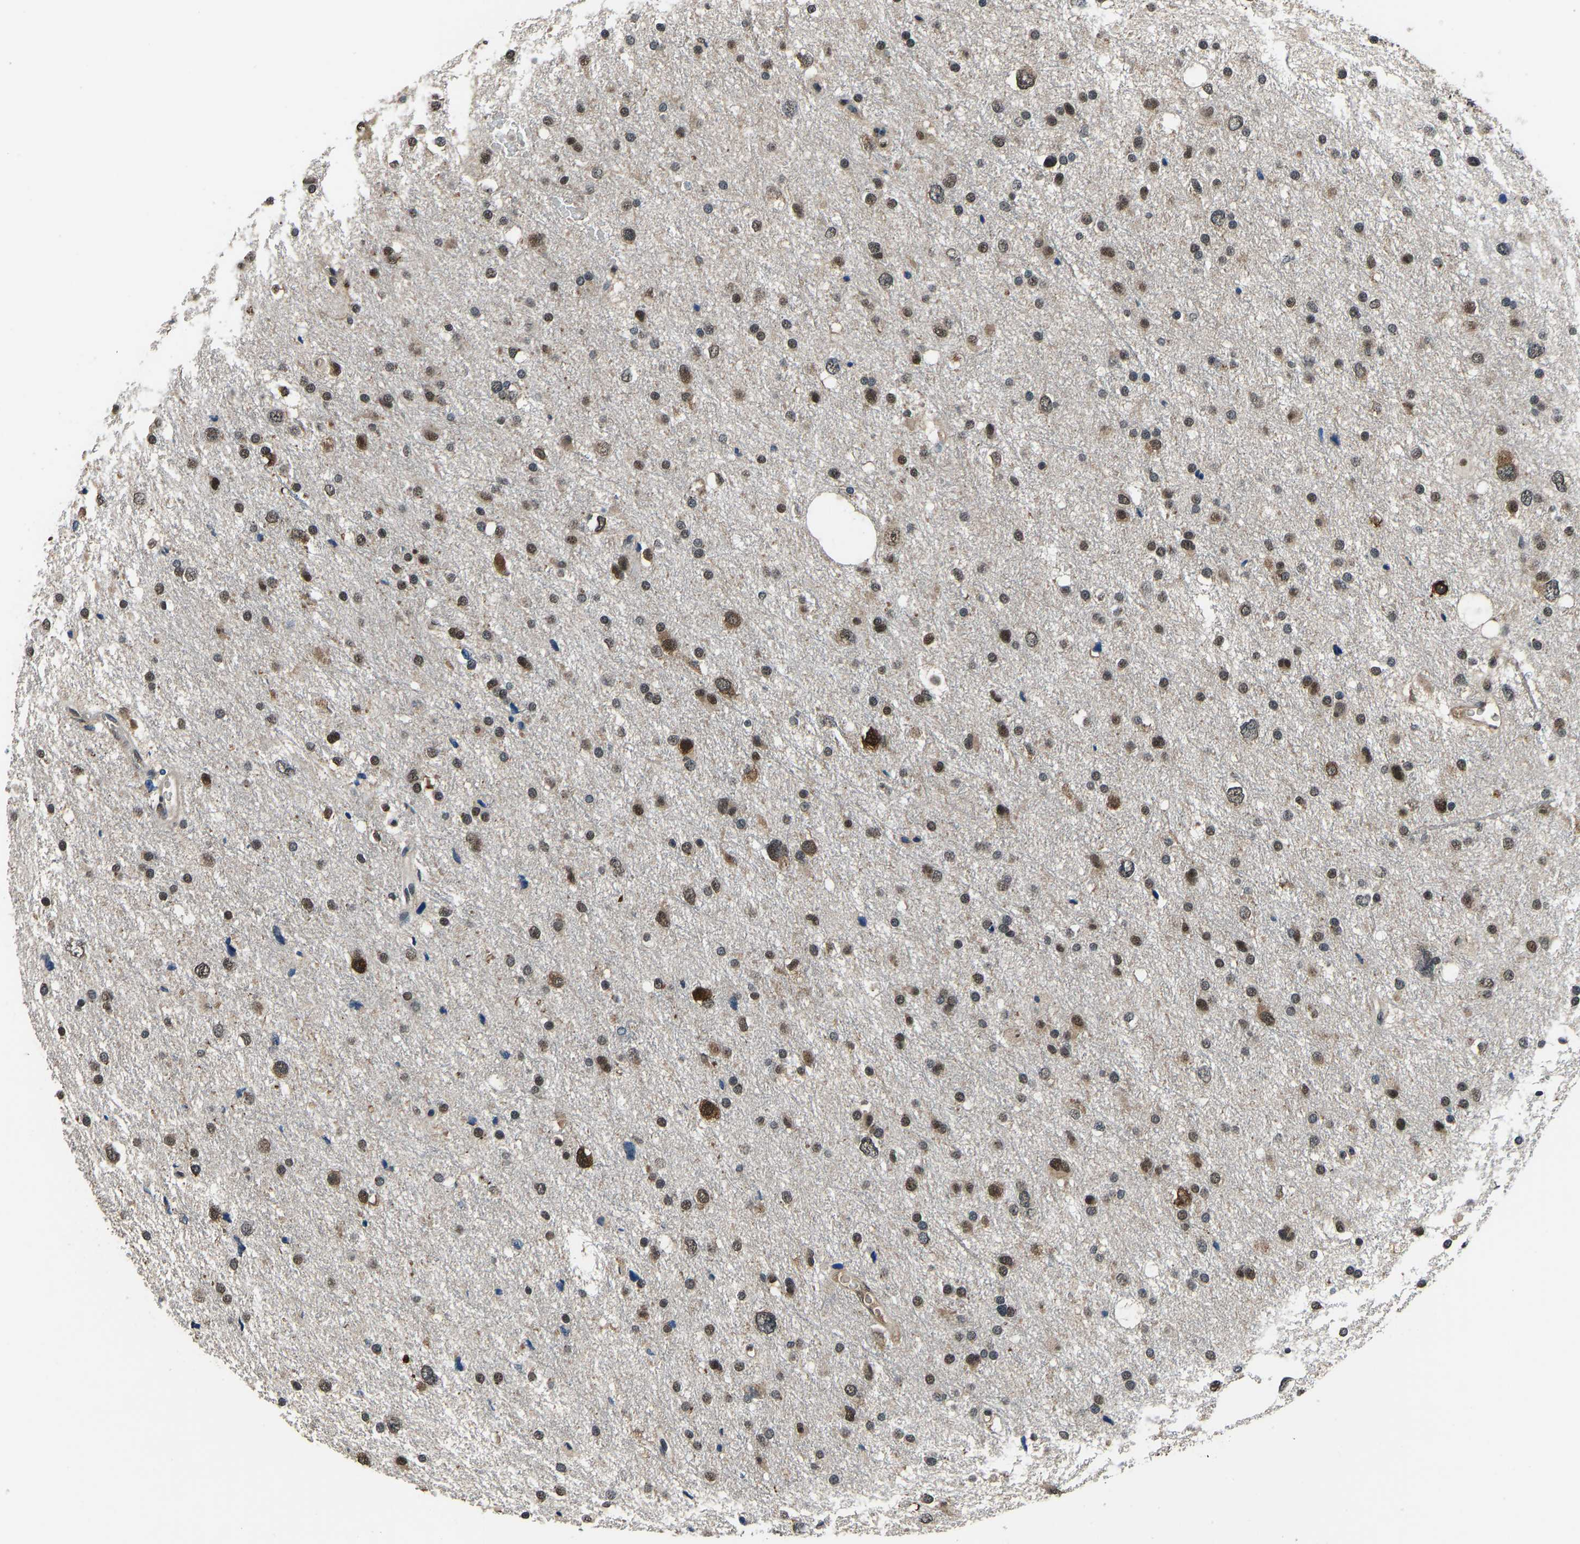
{"staining": {"intensity": "moderate", "quantity": ">75%", "location": "cytoplasmic/membranous,nuclear"}, "tissue": "glioma", "cell_type": "Tumor cells", "image_type": "cancer", "snomed": [{"axis": "morphology", "description": "Glioma, malignant, Low grade"}, {"axis": "topography", "description": "Brain"}], "caption": "A medium amount of moderate cytoplasmic/membranous and nuclear expression is appreciated in approximately >75% of tumor cells in malignant glioma (low-grade) tissue. Nuclei are stained in blue.", "gene": "TOX4", "patient": {"sex": "female", "age": 37}}